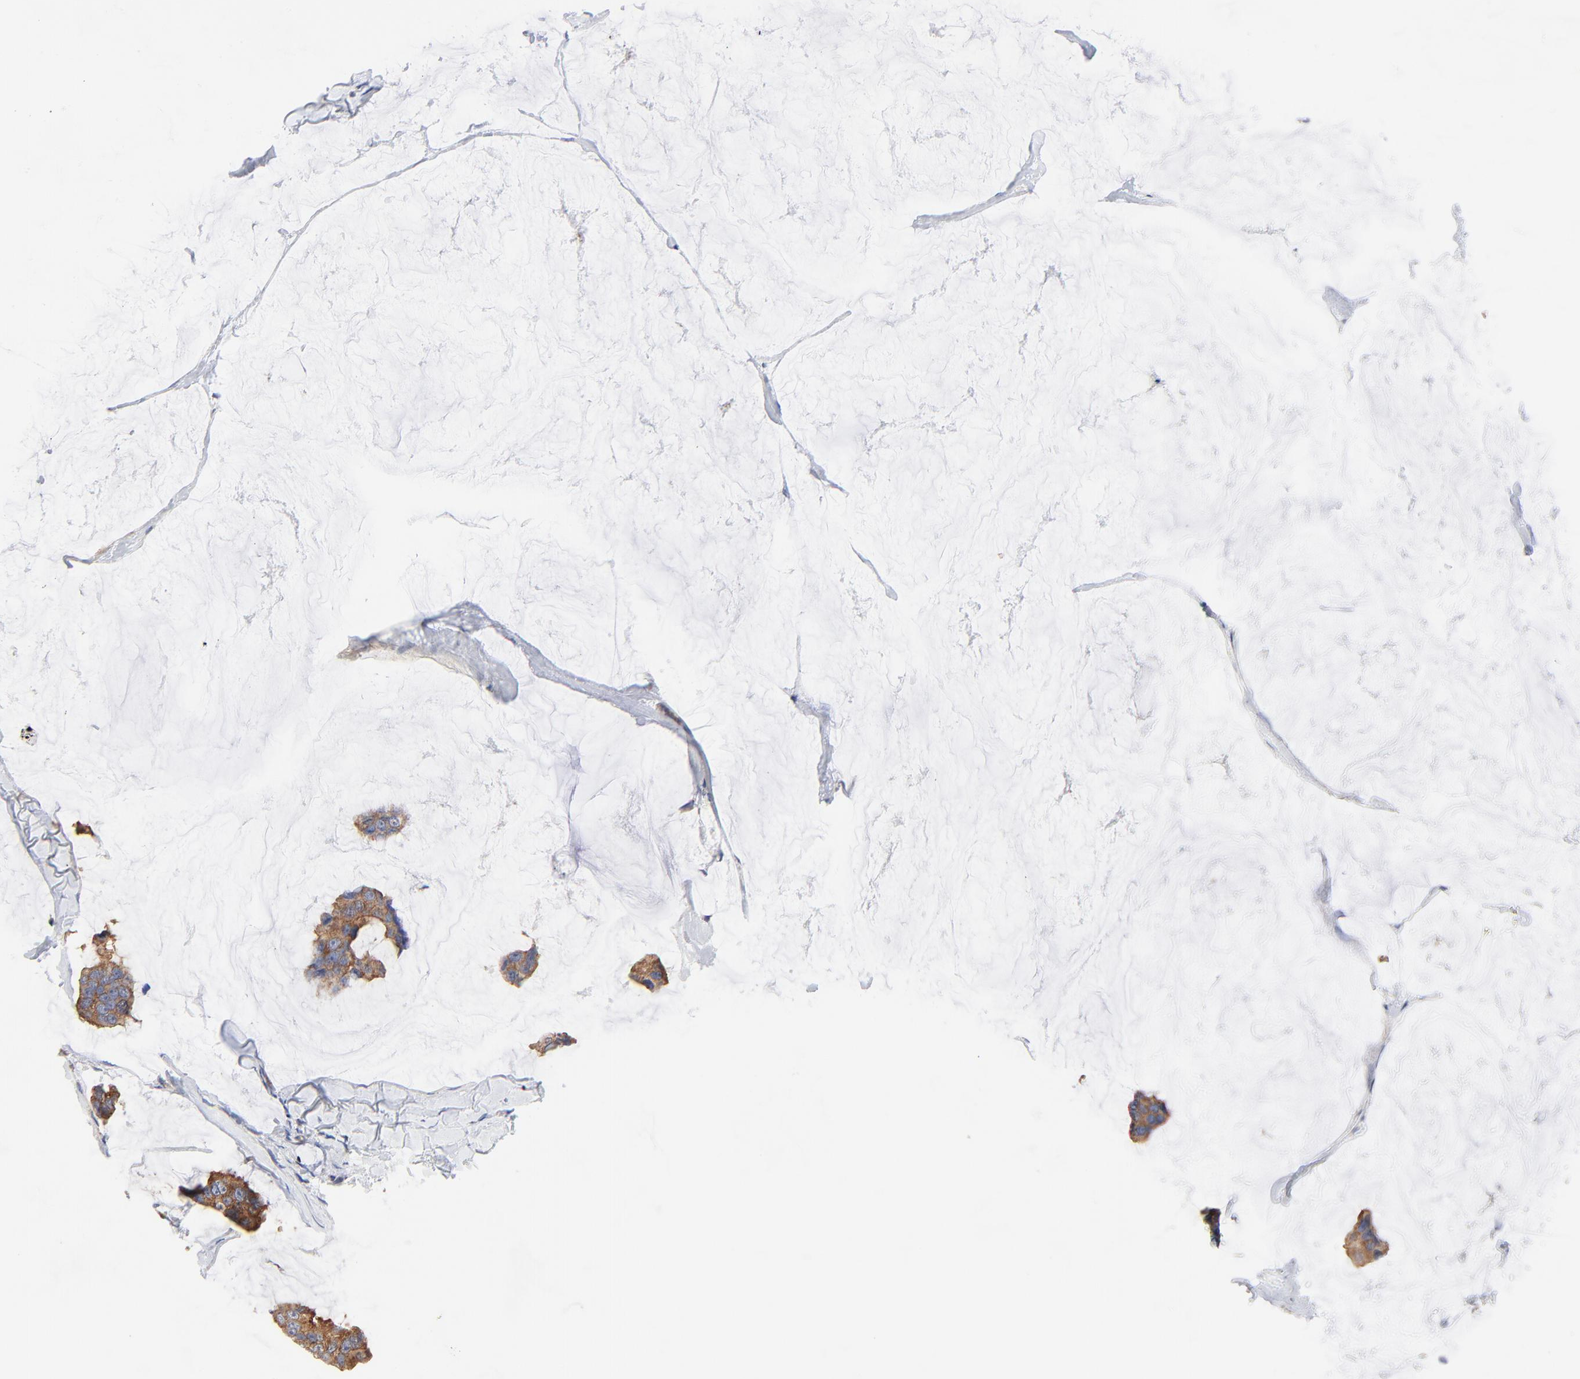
{"staining": {"intensity": "strong", "quantity": ">75%", "location": "cytoplasmic/membranous"}, "tissue": "breast cancer", "cell_type": "Tumor cells", "image_type": "cancer", "snomed": [{"axis": "morphology", "description": "Normal tissue, NOS"}, {"axis": "morphology", "description": "Duct carcinoma"}, {"axis": "topography", "description": "Breast"}], "caption": "Invasive ductal carcinoma (breast) stained for a protein (brown) displays strong cytoplasmic/membranous positive staining in approximately >75% of tumor cells.", "gene": "CD2AP", "patient": {"sex": "female", "age": 50}}